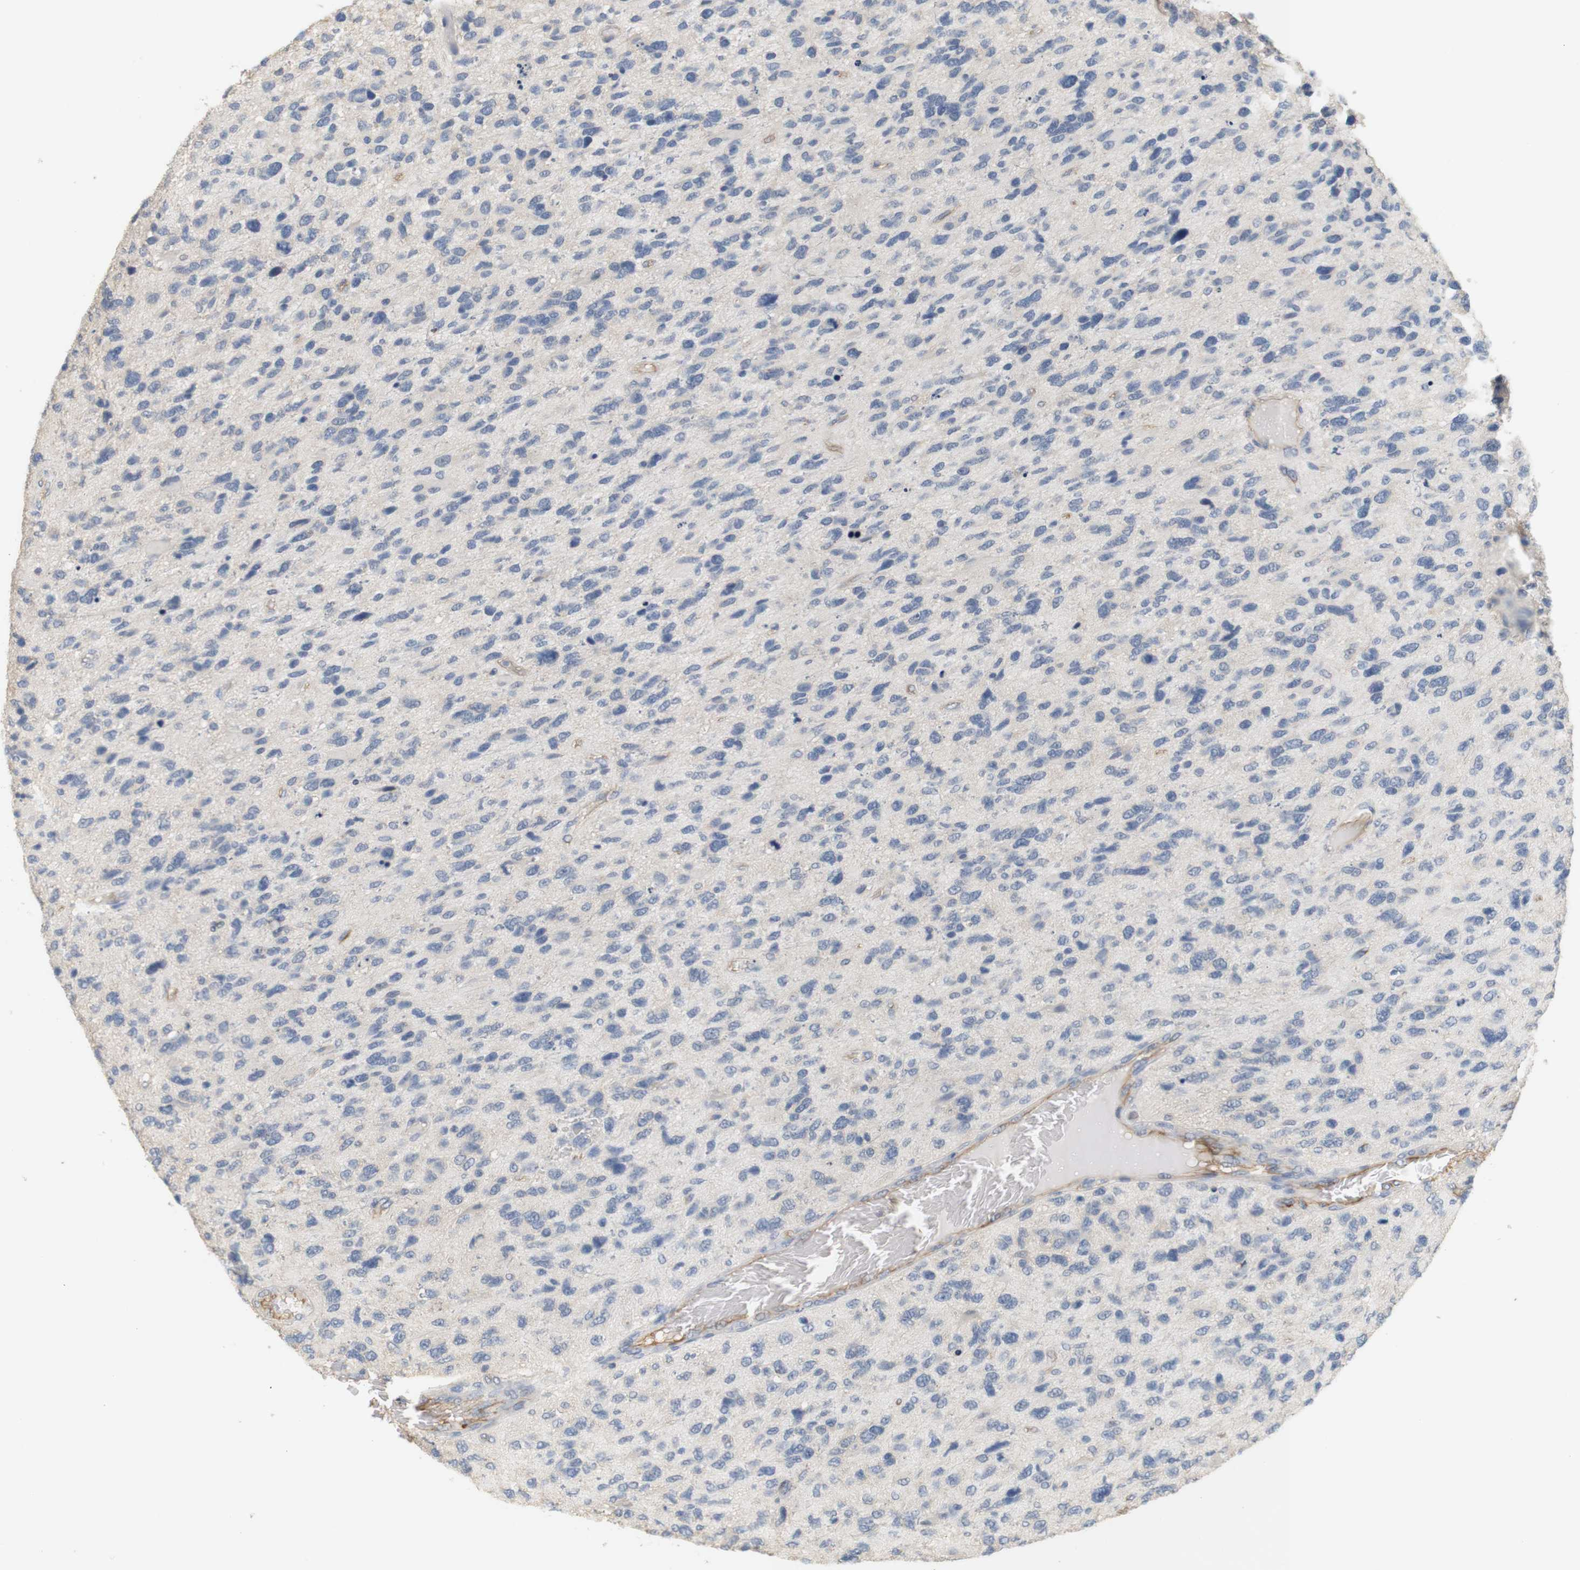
{"staining": {"intensity": "negative", "quantity": "none", "location": "none"}, "tissue": "glioma", "cell_type": "Tumor cells", "image_type": "cancer", "snomed": [{"axis": "morphology", "description": "Glioma, malignant, High grade"}, {"axis": "topography", "description": "Brain"}], "caption": "This is an immunohistochemistry (IHC) micrograph of human glioma. There is no positivity in tumor cells.", "gene": "OSR1", "patient": {"sex": "female", "age": 58}}